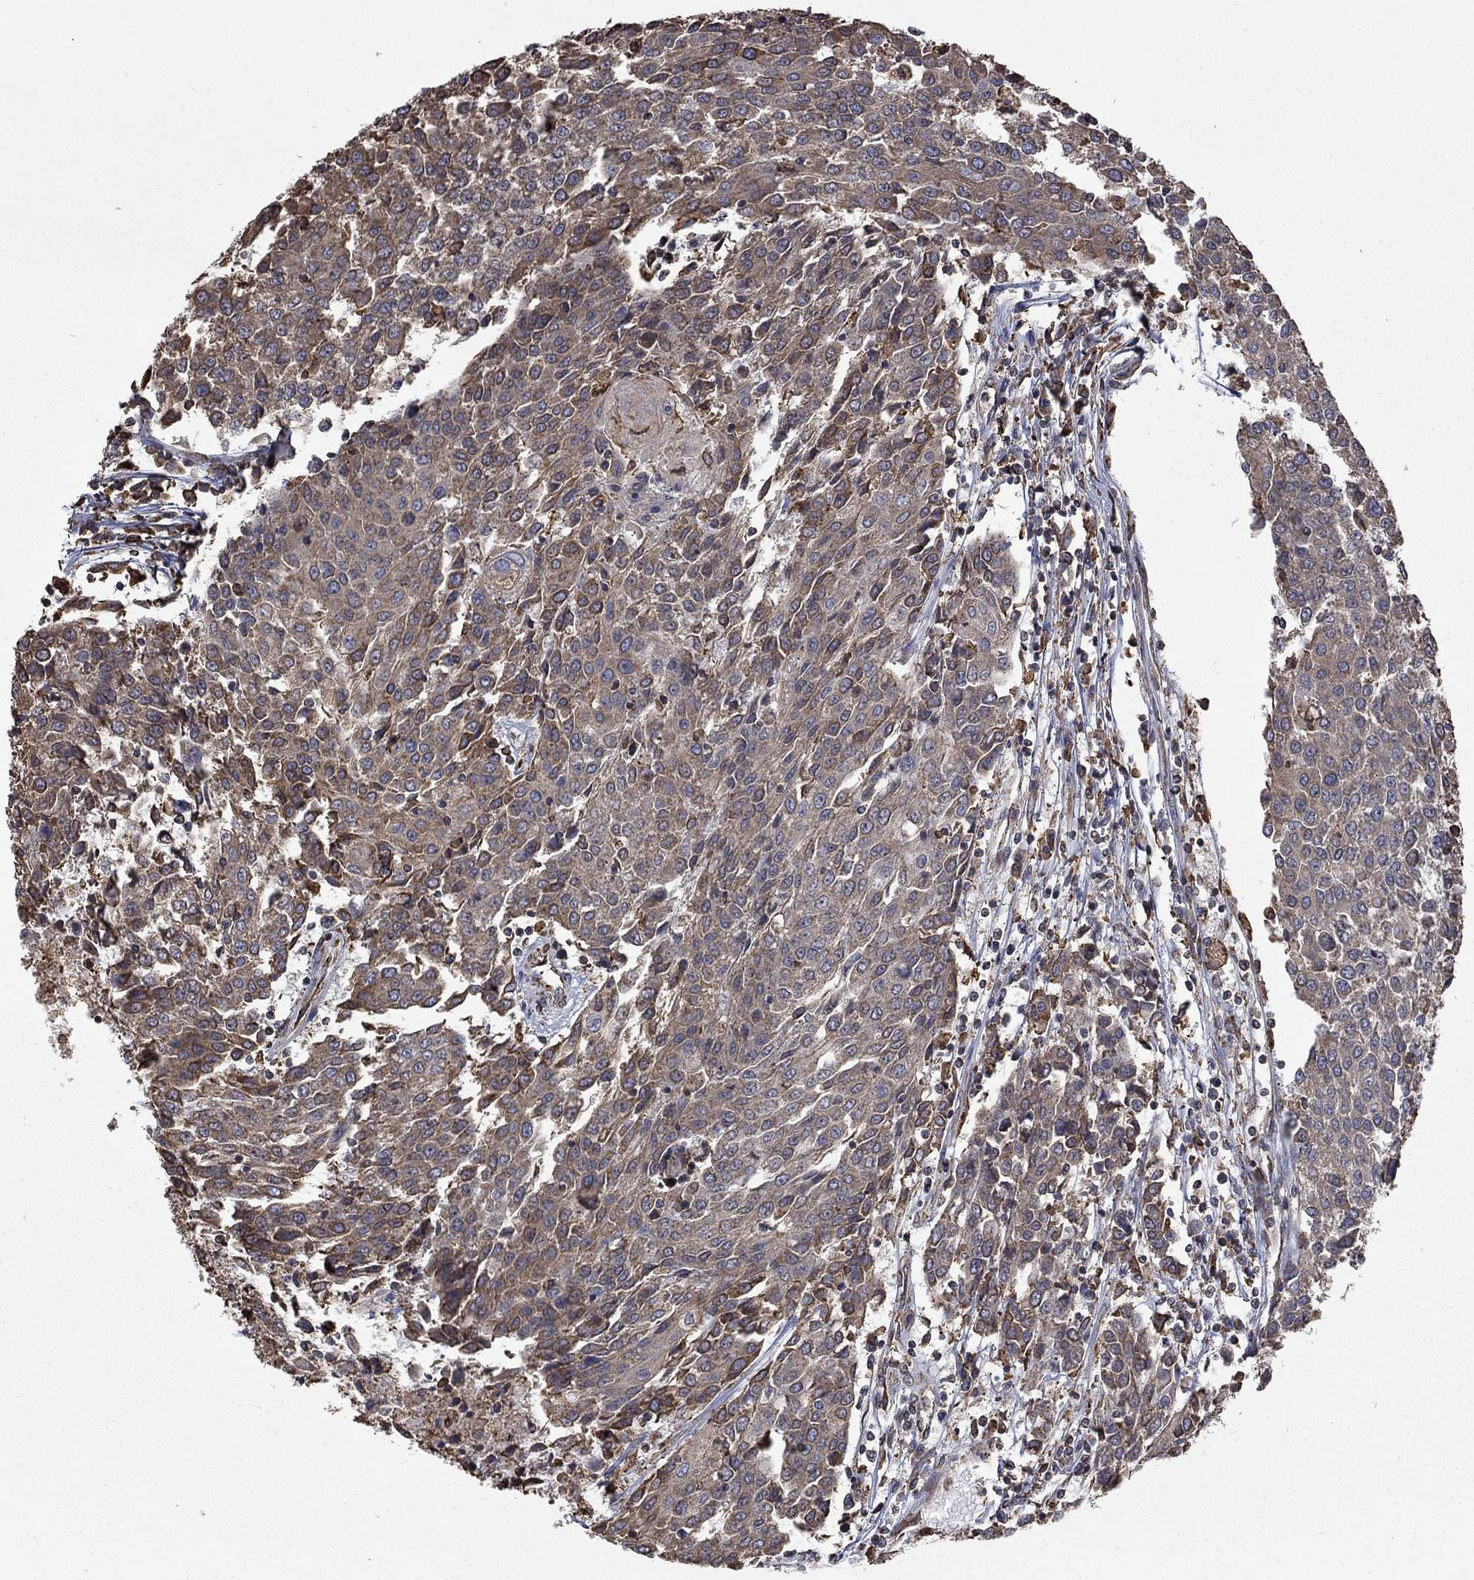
{"staining": {"intensity": "weak", "quantity": "25%-75%", "location": "cytoplasmic/membranous"}, "tissue": "urothelial cancer", "cell_type": "Tumor cells", "image_type": "cancer", "snomed": [{"axis": "morphology", "description": "Urothelial carcinoma, High grade"}, {"axis": "topography", "description": "Urinary bladder"}], "caption": "Immunohistochemical staining of high-grade urothelial carcinoma reveals low levels of weak cytoplasmic/membranous protein positivity in approximately 25%-75% of tumor cells. The protein of interest is shown in brown color, while the nuclei are stained blue.", "gene": "ESRRA", "patient": {"sex": "female", "age": 85}}